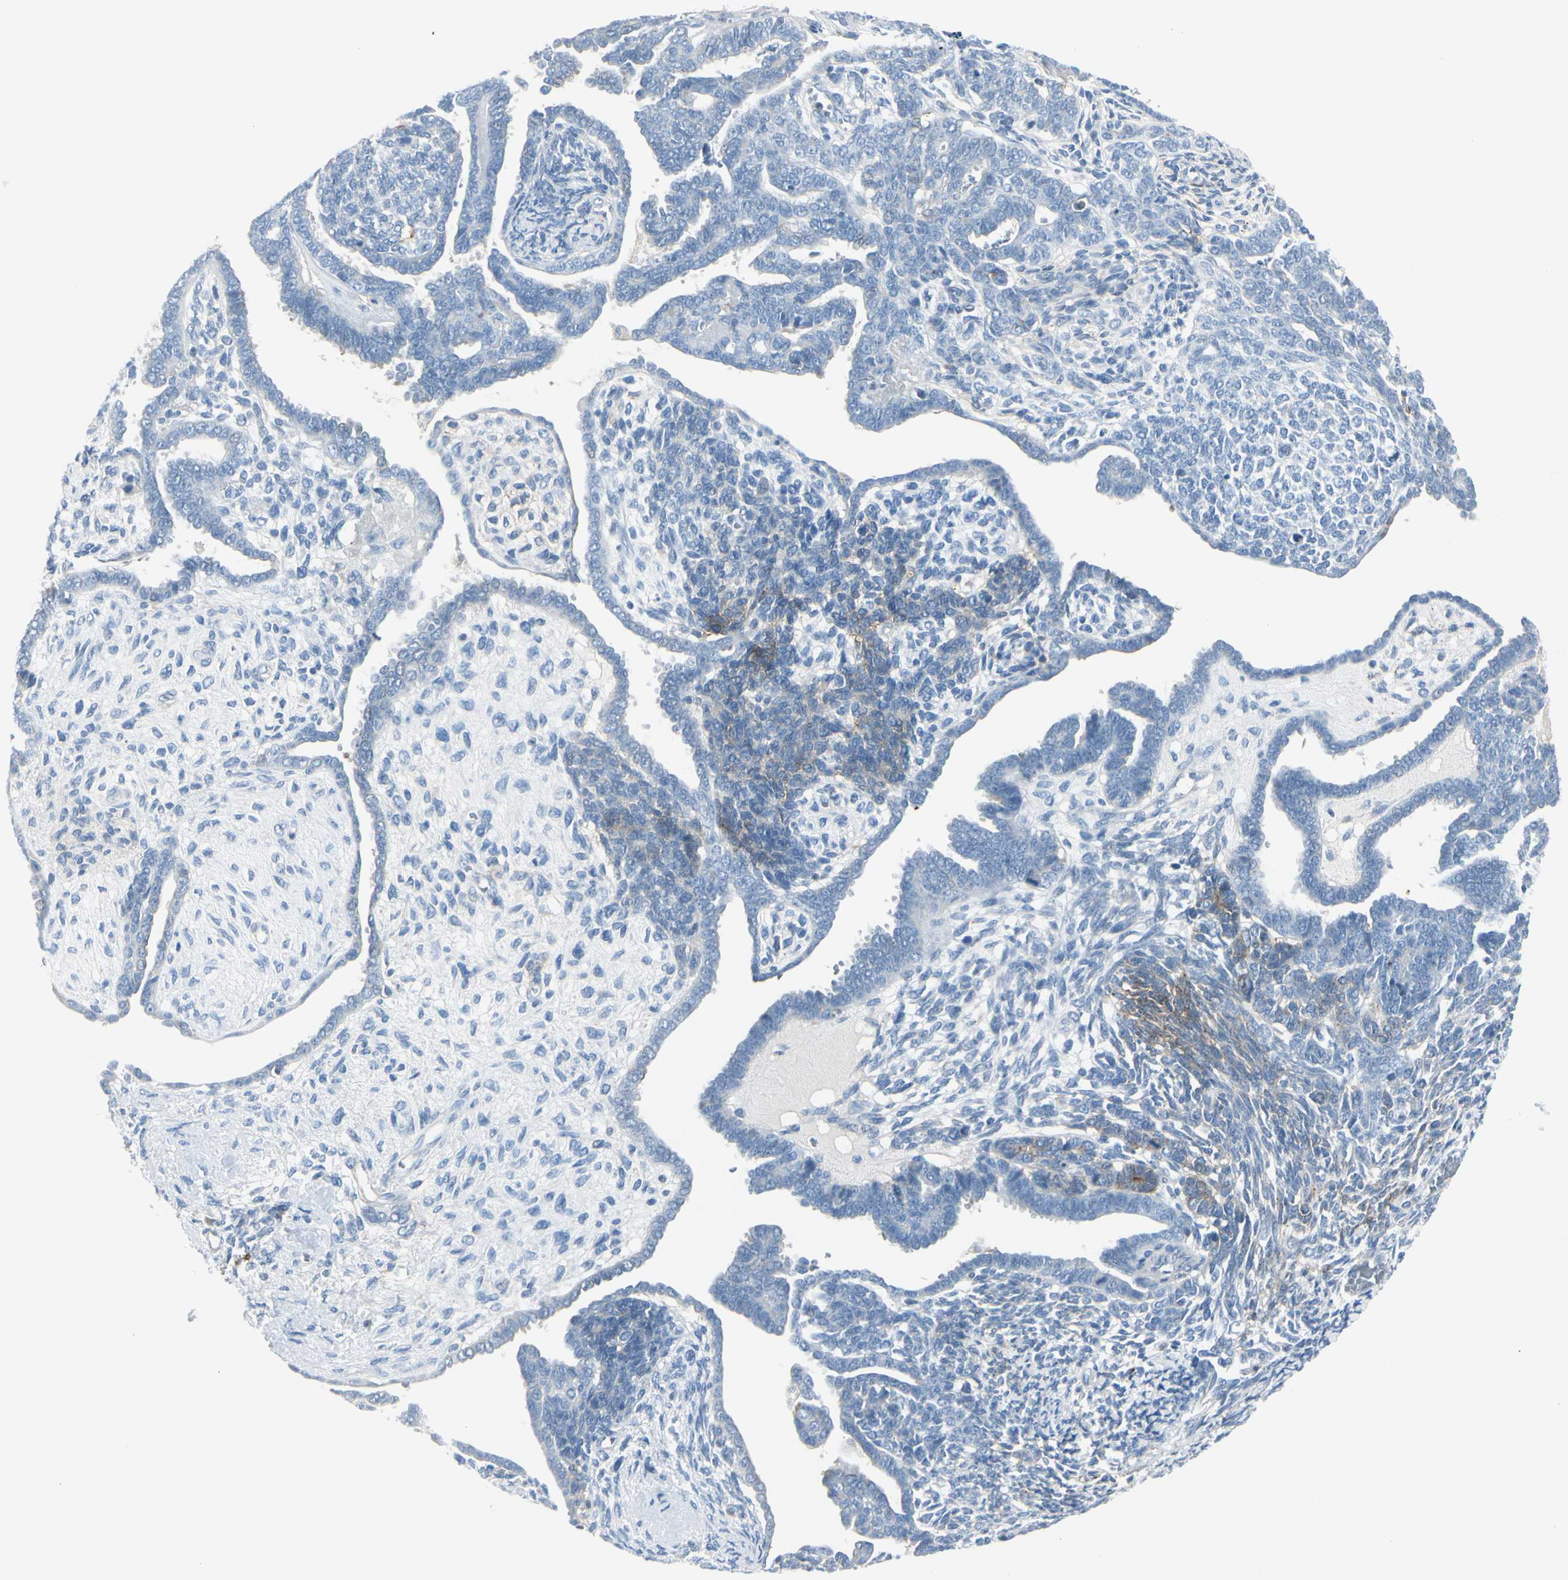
{"staining": {"intensity": "negative", "quantity": "none", "location": "none"}, "tissue": "endometrial cancer", "cell_type": "Tumor cells", "image_type": "cancer", "snomed": [{"axis": "morphology", "description": "Neoplasm, malignant, NOS"}, {"axis": "topography", "description": "Endometrium"}], "caption": "IHC of endometrial cancer shows no positivity in tumor cells.", "gene": "CACNA2D1", "patient": {"sex": "female", "age": 74}}